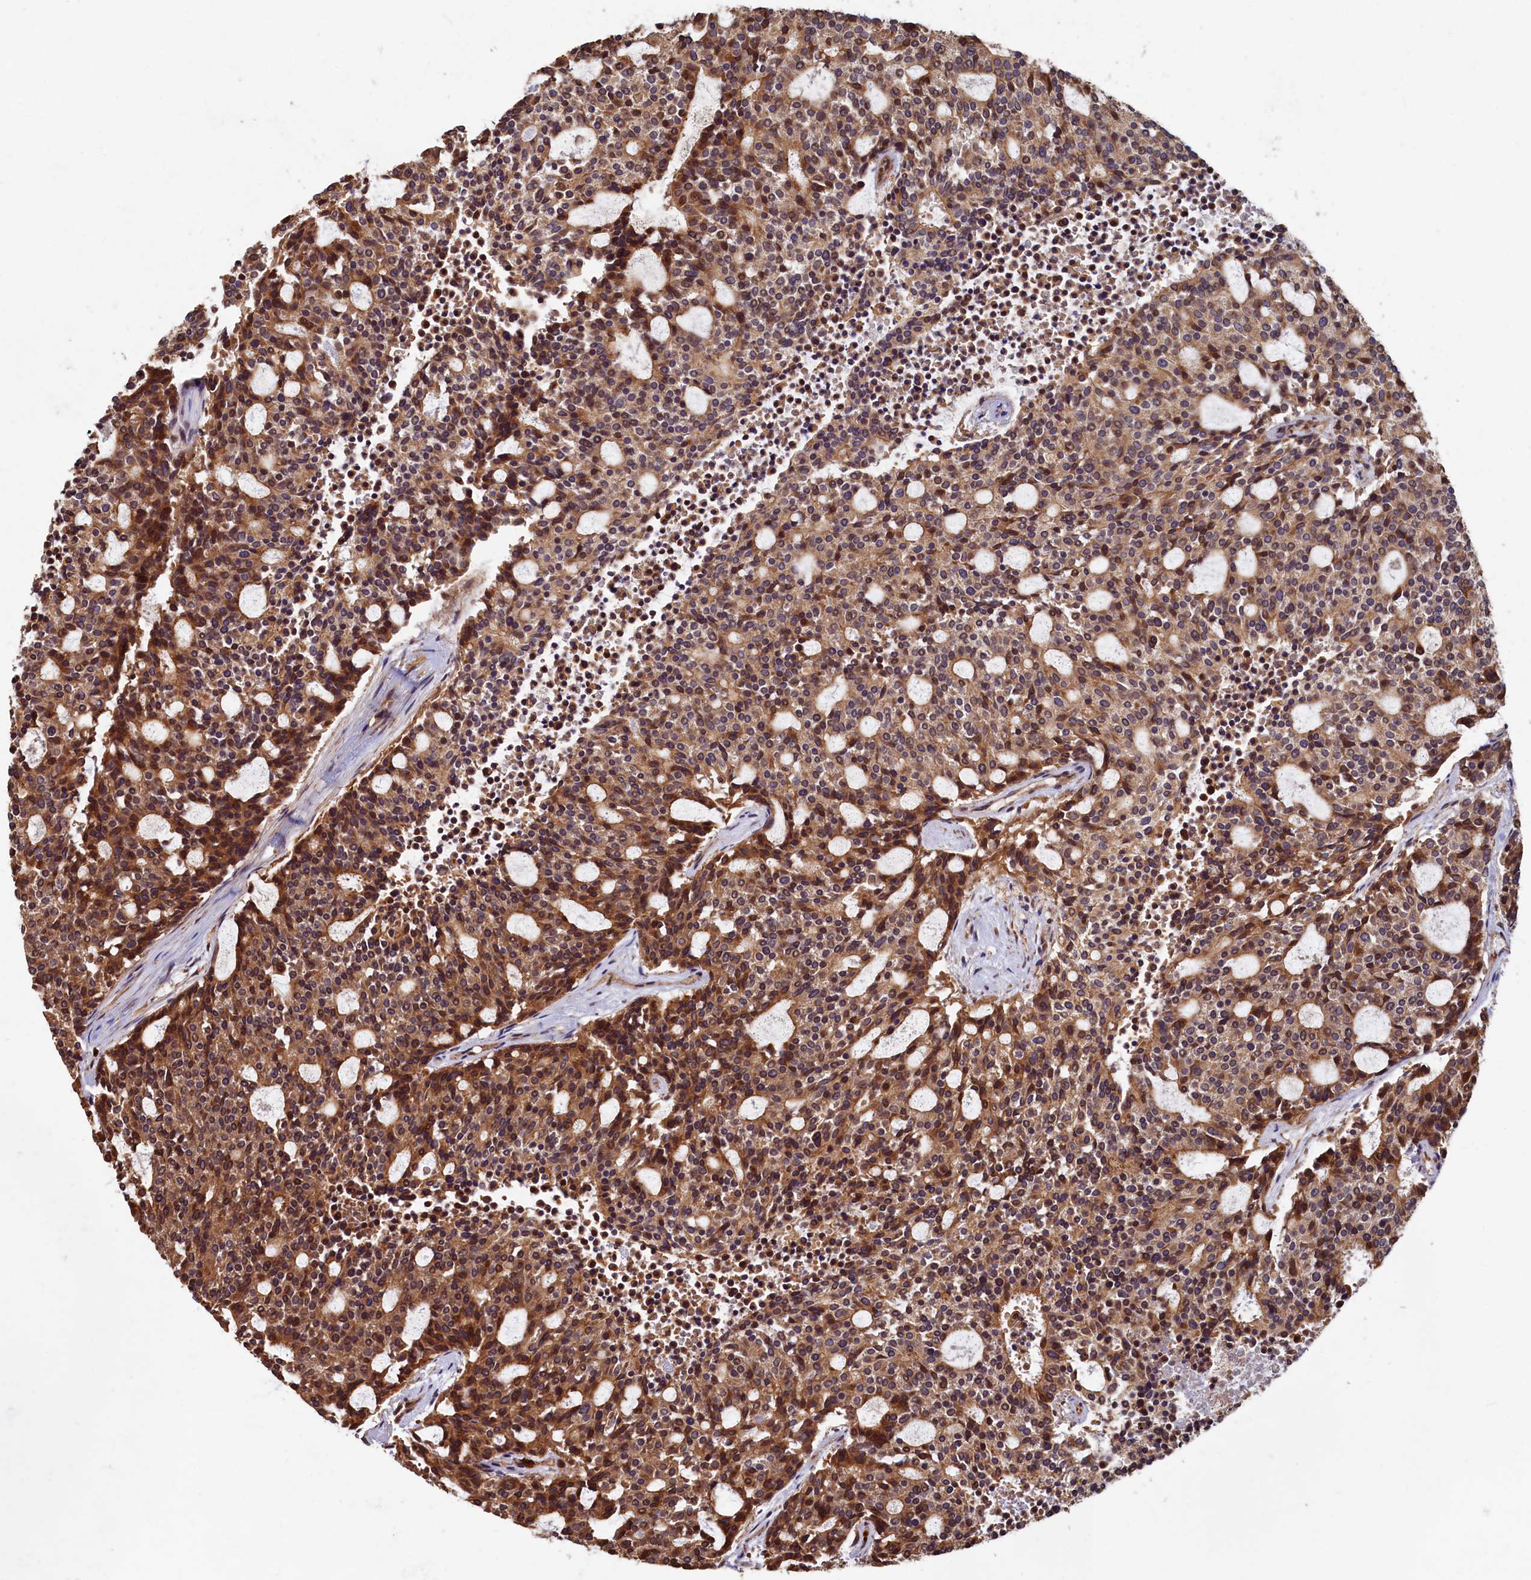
{"staining": {"intensity": "moderate", "quantity": ">75%", "location": "cytoplasmic/membranous"}, "tissue": "carcinoid", "cell_type": "Tumor cells", "image_type": "cancer", "snomed": [{"axis": "morphology", "description": "Carcinoid, malignant, NOS"}, {"axis": "topography", "description": "Pancreas"}], "caption": "Tumor cells reveal medium levels of moderate cytoplasmic/membranous positivity in about >75% of cells in malignant carcinoid.", "gene": "CCDC102B", "patient": {"sex": "female", "age": 54}}